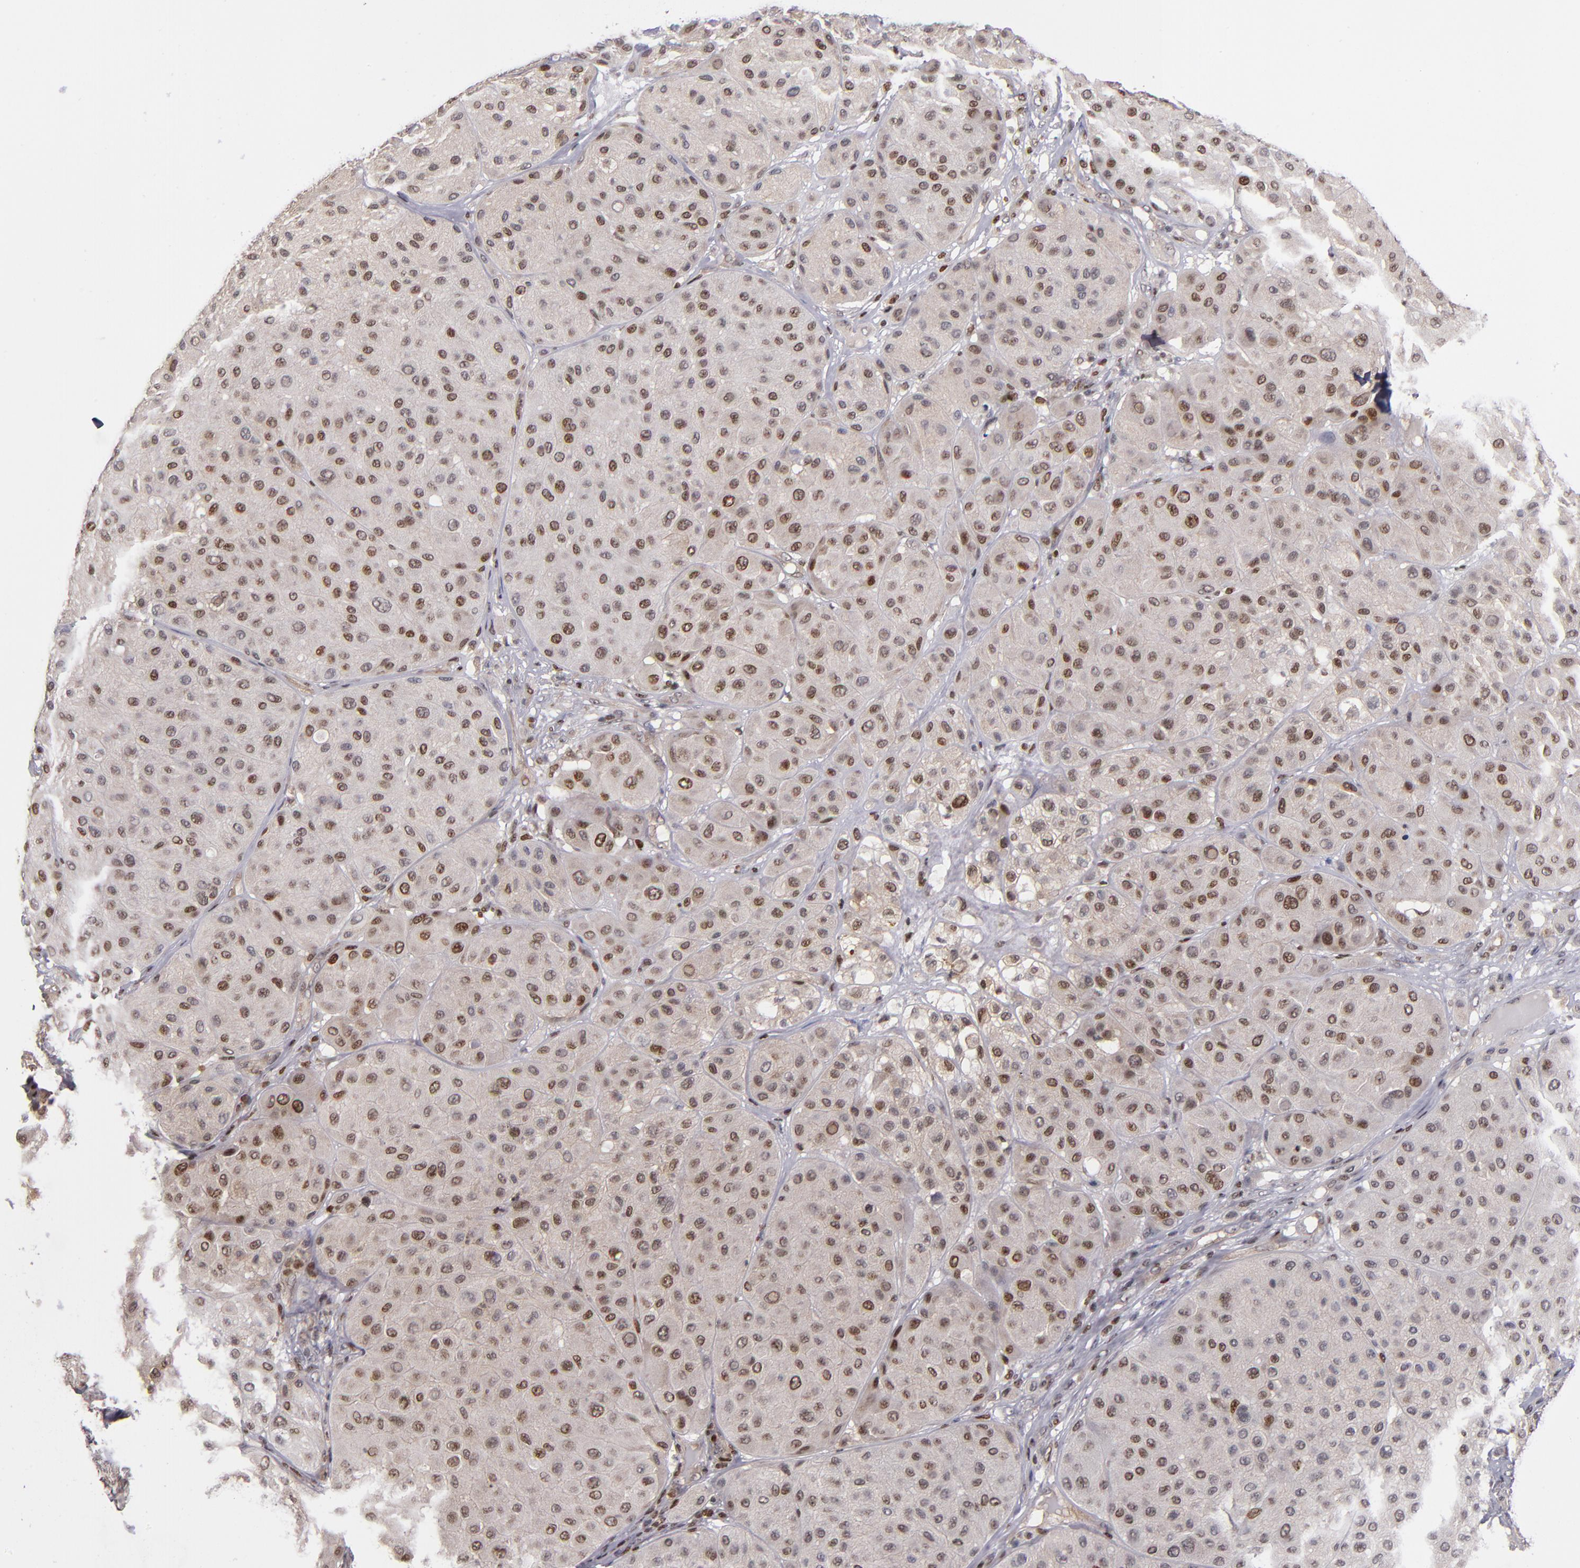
{"staining": {"intensity": "moderate", "quantity": "25%-75%", "location": "nuclear"}, "tissue": "melanoma", "cell_type": "Tumor cells", "image_type": "cancer", "snomed": [{"axis": "morphology", "description": "Normal tissue, NOS"}, {"axis": "morphology", "description": "Malignant melanoma, Metastatic site"}, {"axis": "topography", "description": "Skin"}], "caption": "There is medium levels of moderate nuclear positivity in tumor cells of malignant melanoma (metastatic site), as demonstrated by immunohistochemical staining (brown color).", "gene": "KDM6A", "patient": {"sex": "male", "age": 41}}